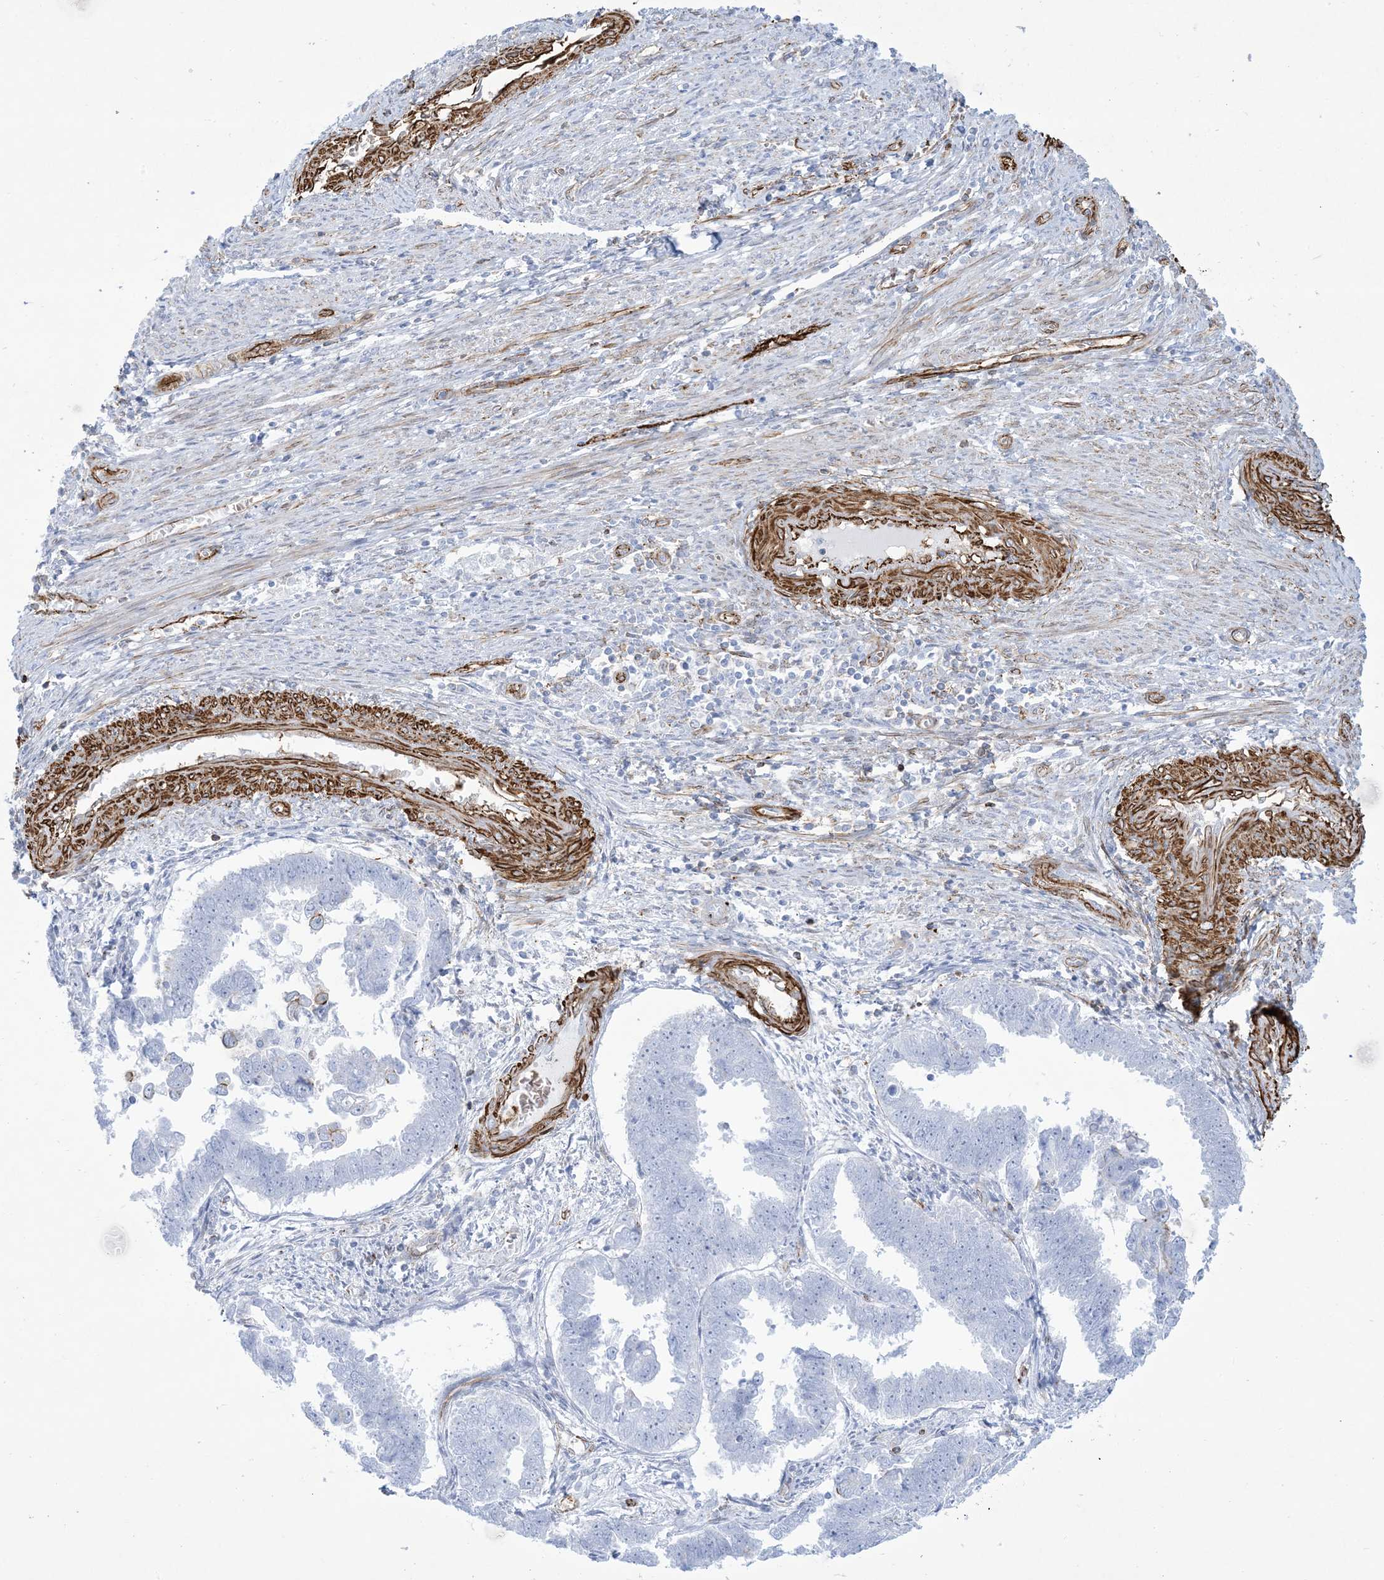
{"staining": {"intensity": "negative", "quantity": "none", "location": "none"}, "tissue": "endometrial cancer", "cell_type": "Tumor cells", "image_type": "cancer", "snomed": [{"axis": "morphology", "description": "Adenocarcinoma, NOS"}, {"axis": "topography", "description": "Endometrium"}], "caption": "Immunohistochemistry (IHC) micrograph of endometrial cancer (adenocarcinoma) stained for a protein (brown), which displays no positivity in tumor cells.", "gene": "B3GNT7", "patient": {"sex": "female", "age": 75}}